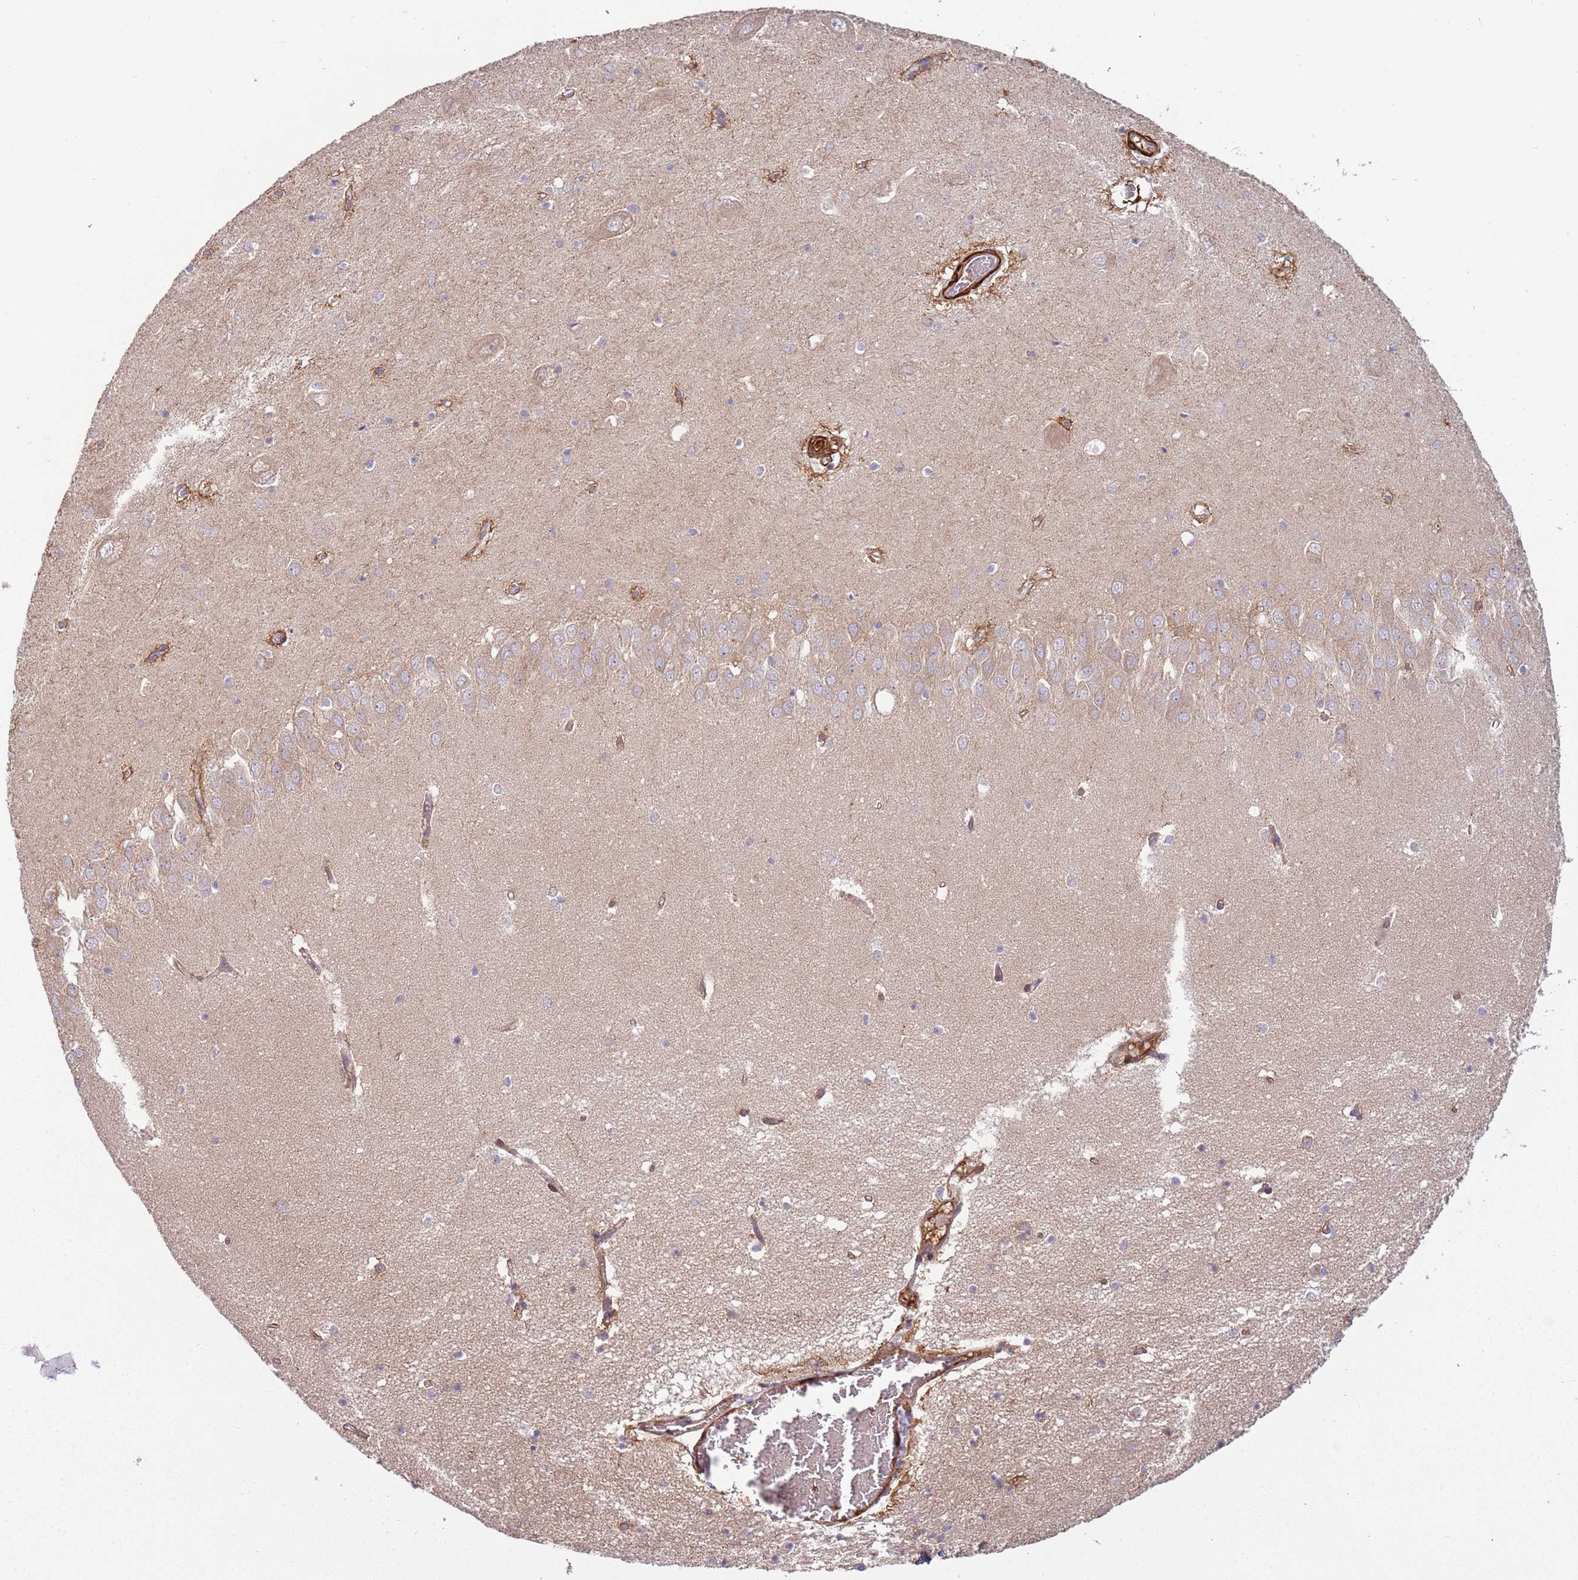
{"staining": {"intensity": "negative", "quantity": "none", "location": "none"}, "tissue": "hippocampus", "cell_type": "Glial cells", "image_type": "normal", "snomed": [{"axis": "morphology", "description": "Normal tissue, NOS"}, {"axis": "topography", "description": "Hippocampus"}], "caption": "Immunohistochemistry of benign human hippocampus displays no staining in glial cells. Brightfield microscopy of IHC stained with DAB (brown) and hematoxylin (blue), captured at high magnification.", "gene": "RNF128", "patient": {"sex": "male", "age": 70}}